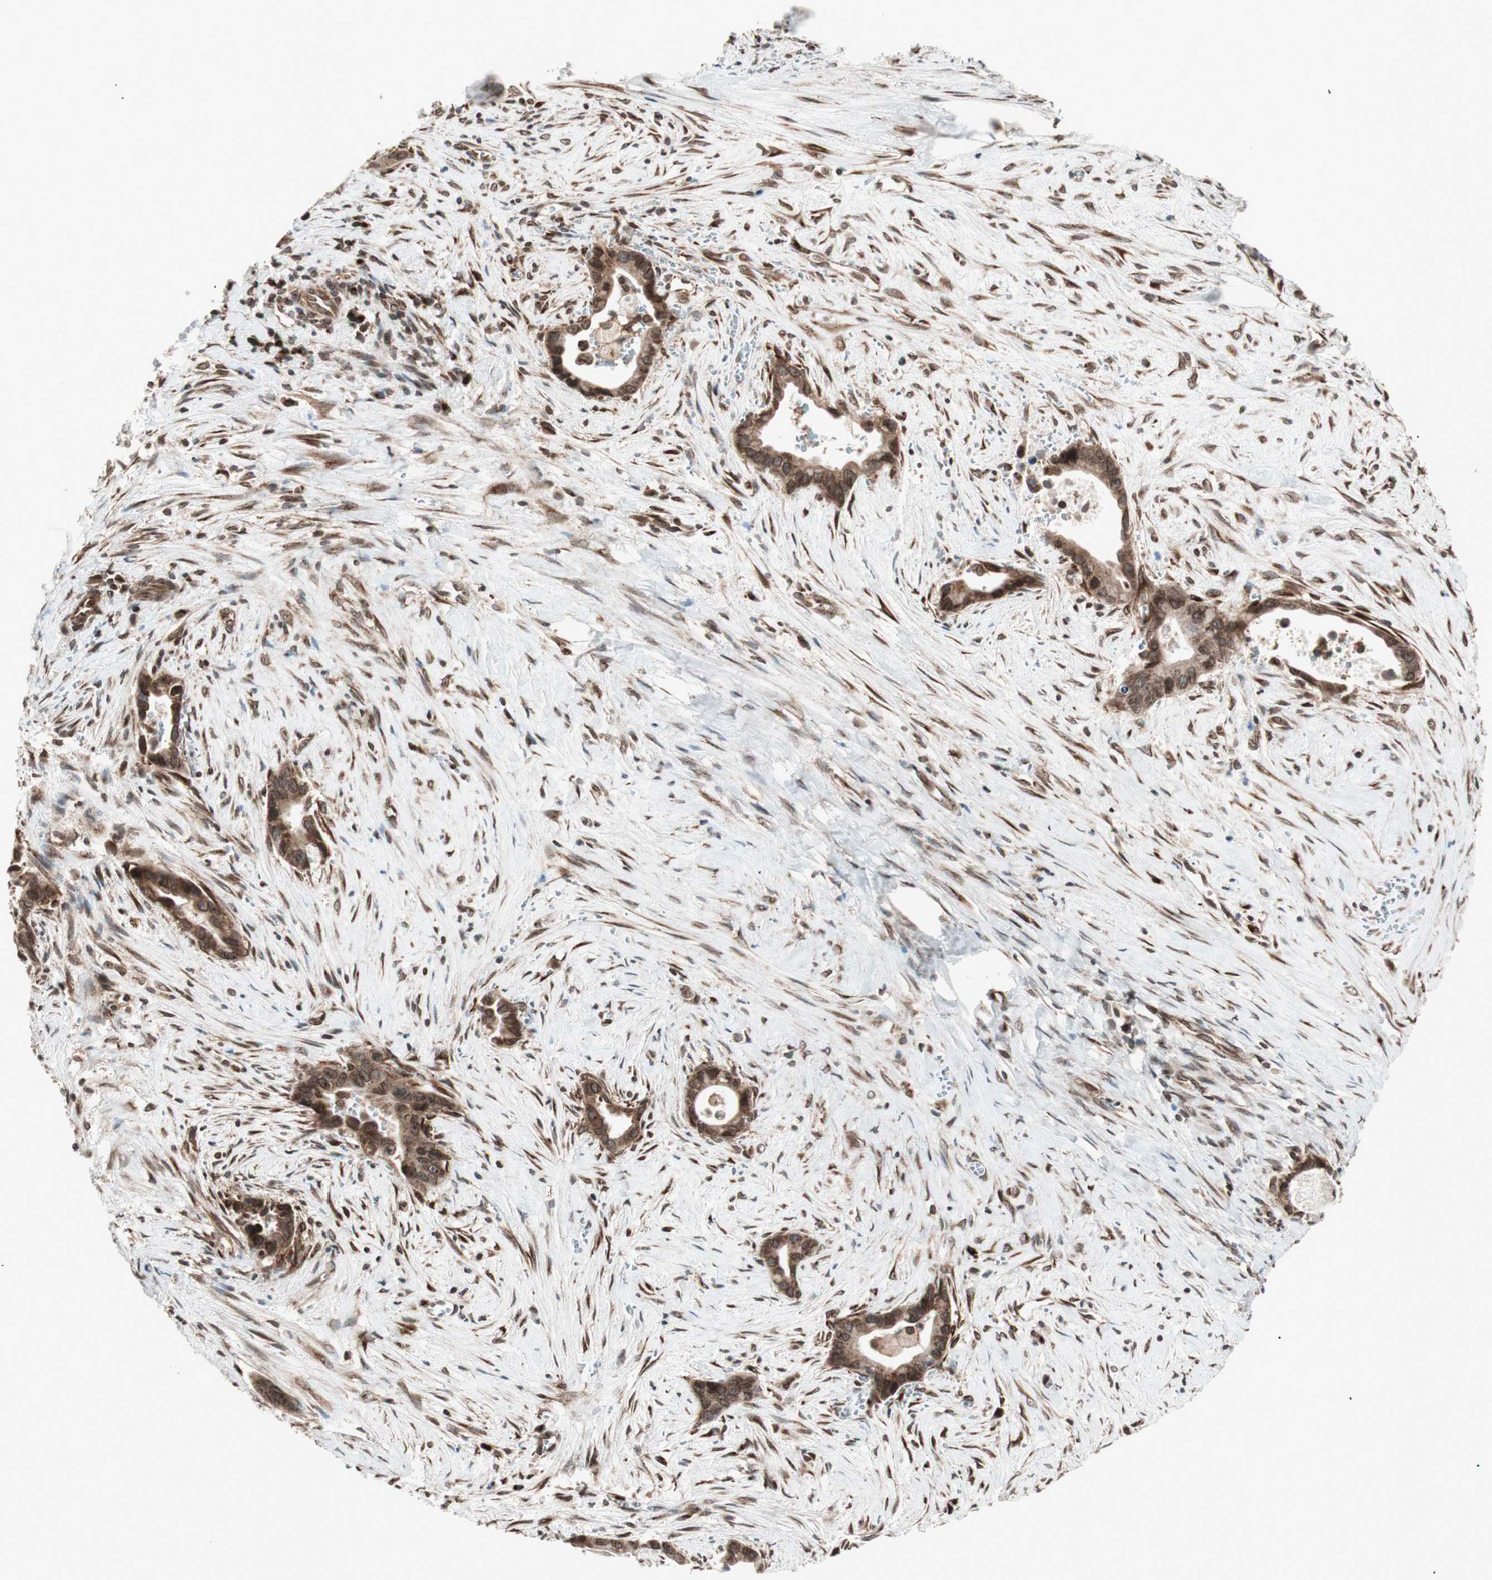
{"staining": {"intensity": "strong", "quantity": ">75%", "location": "cytoplasmic/membranous,nuclear"}, "tissue": "liver cancer", "cell_type": "Tumor cells", "image_type": "cancer", "snomed": [{"axis": "morphology", "description": "Cholangiocarcinoma"}, {"axis": "topography", "description": "Liver"}], "caption": "The immunohistochemical stain highlights strong cytoplasmic/membranous and nuclear staining in tumor cells of cholangiocarcinoma (liver) tissue. The protein is shown in brown color, while the nuclei are stained blue.", "gene": "NUP62", "patient": {"sex": "female", "age": 55}}